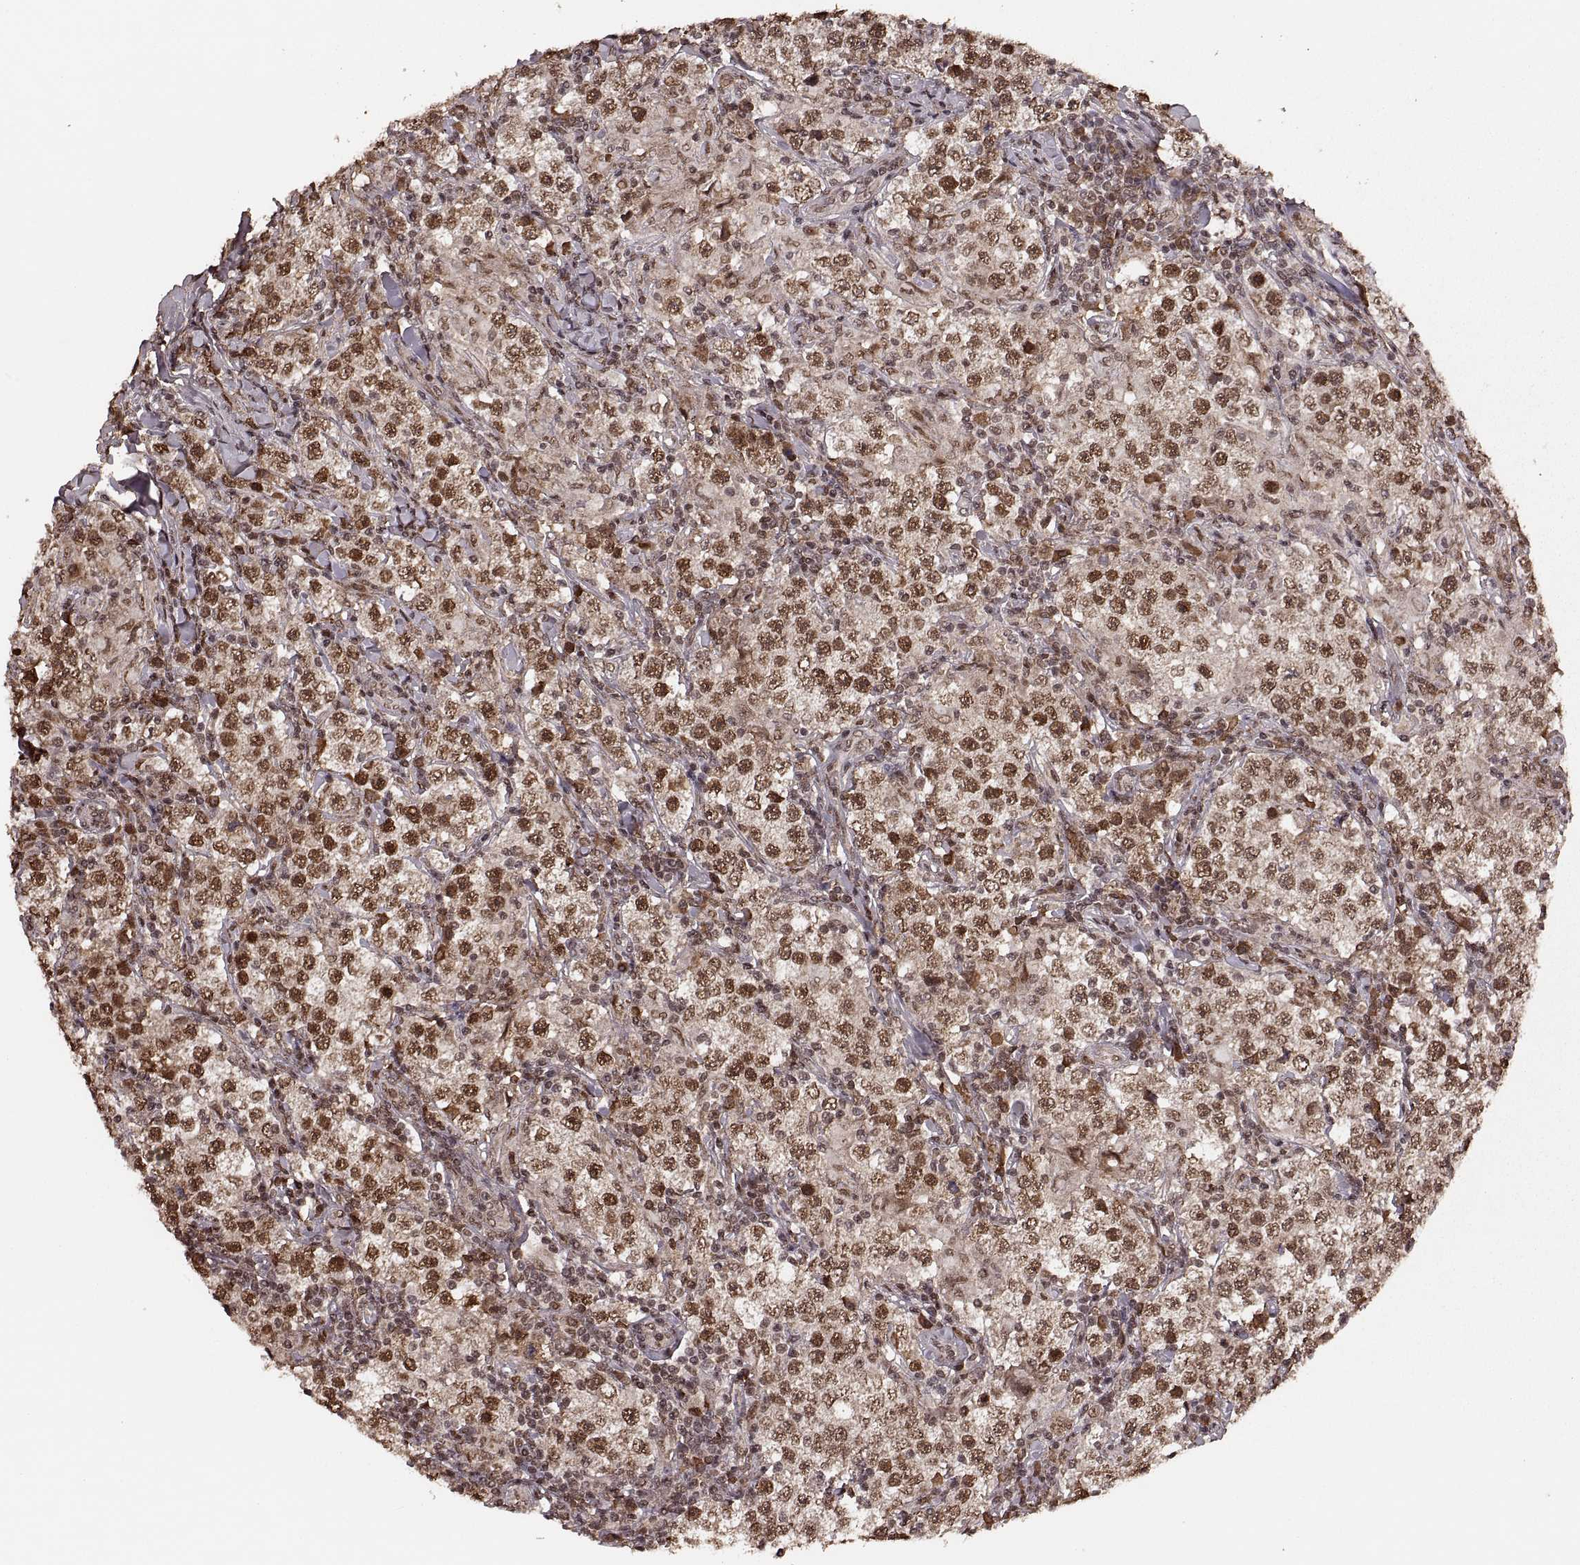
{"staining": {"intensity": "moderate", "quantity": ">75%", "location": "cytoplasmic/membranous,nuclear"}, "tissue": "testis cancer", "cell_type": "Tumor cells", "image_type": "cancer", "snomed": [{"axis": "morphology", "description": "Seminoma, NOS"}, {"axis": "morphology", "description": "Carcinoma, Embryonal, NOS"}, {"axis": "topography", "description": "Testis"}], "caption": "Tumor cells display medium levels of moderate cytoplasmic/membranous and nuclear staining in approximately >75% of cells in human testis cancer.", "gene": "RFT1", "patient": {"sex": "male", "age": 41}}